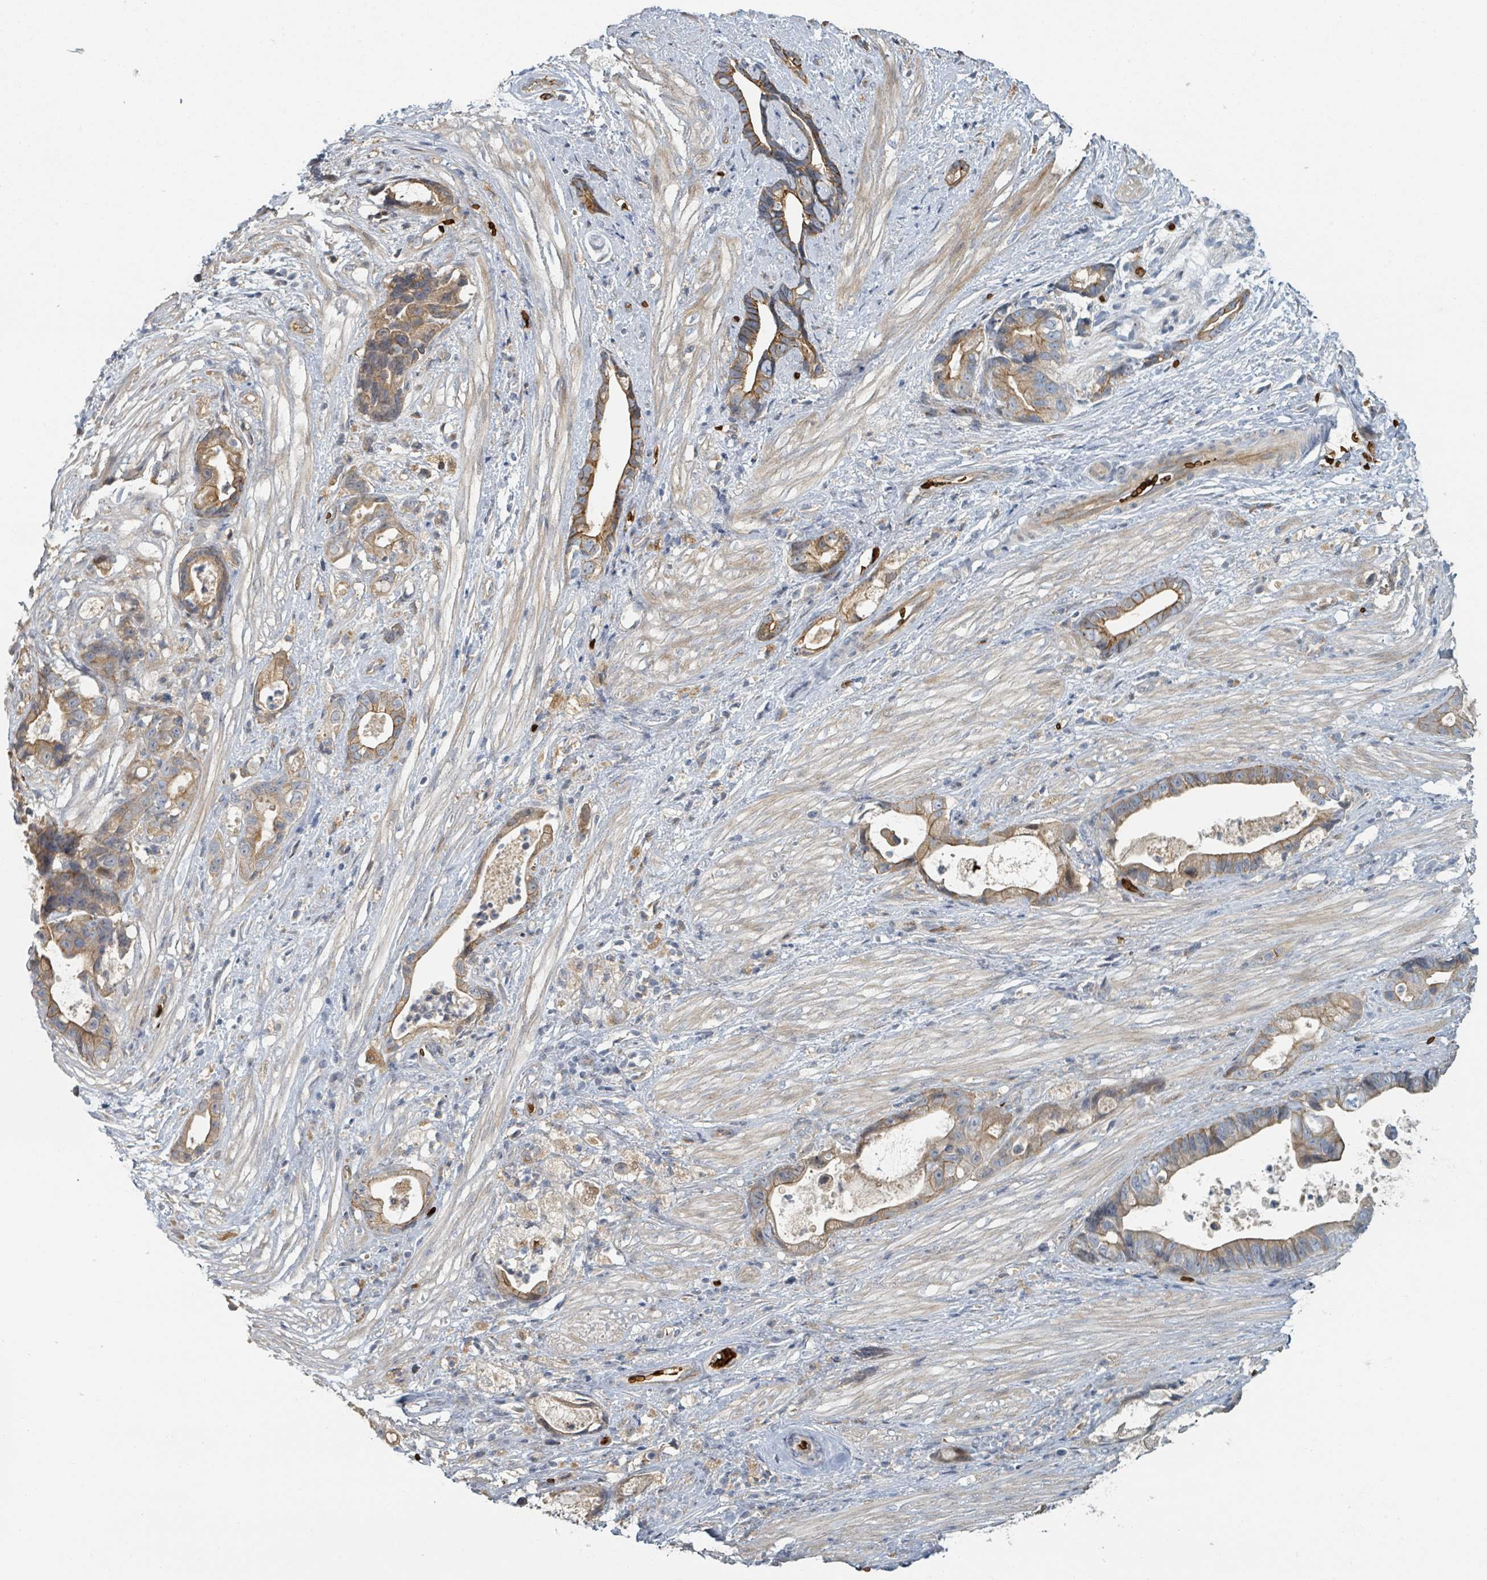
{"staining": {"intensity": "moderate", "quantity": ">75%", "location": "cytoplasmic/membranous"}, "tissue": "stomach cancer", "cell_type": "Tumor cells", "image_type": "cancer", "snomed": [{"axis": "morphology", "description": "Adenocarcinoma, NOS"}, {"axis": "topography", "description": "Stomach"}], "caption": "Moderate cytoplasmic/membranous protein expression is identified in about >75% of tumor cells in adenocarcinoma (stomach).", "gene": "TRPC4AP", "patient": {"sex": "male", "age": 55}}